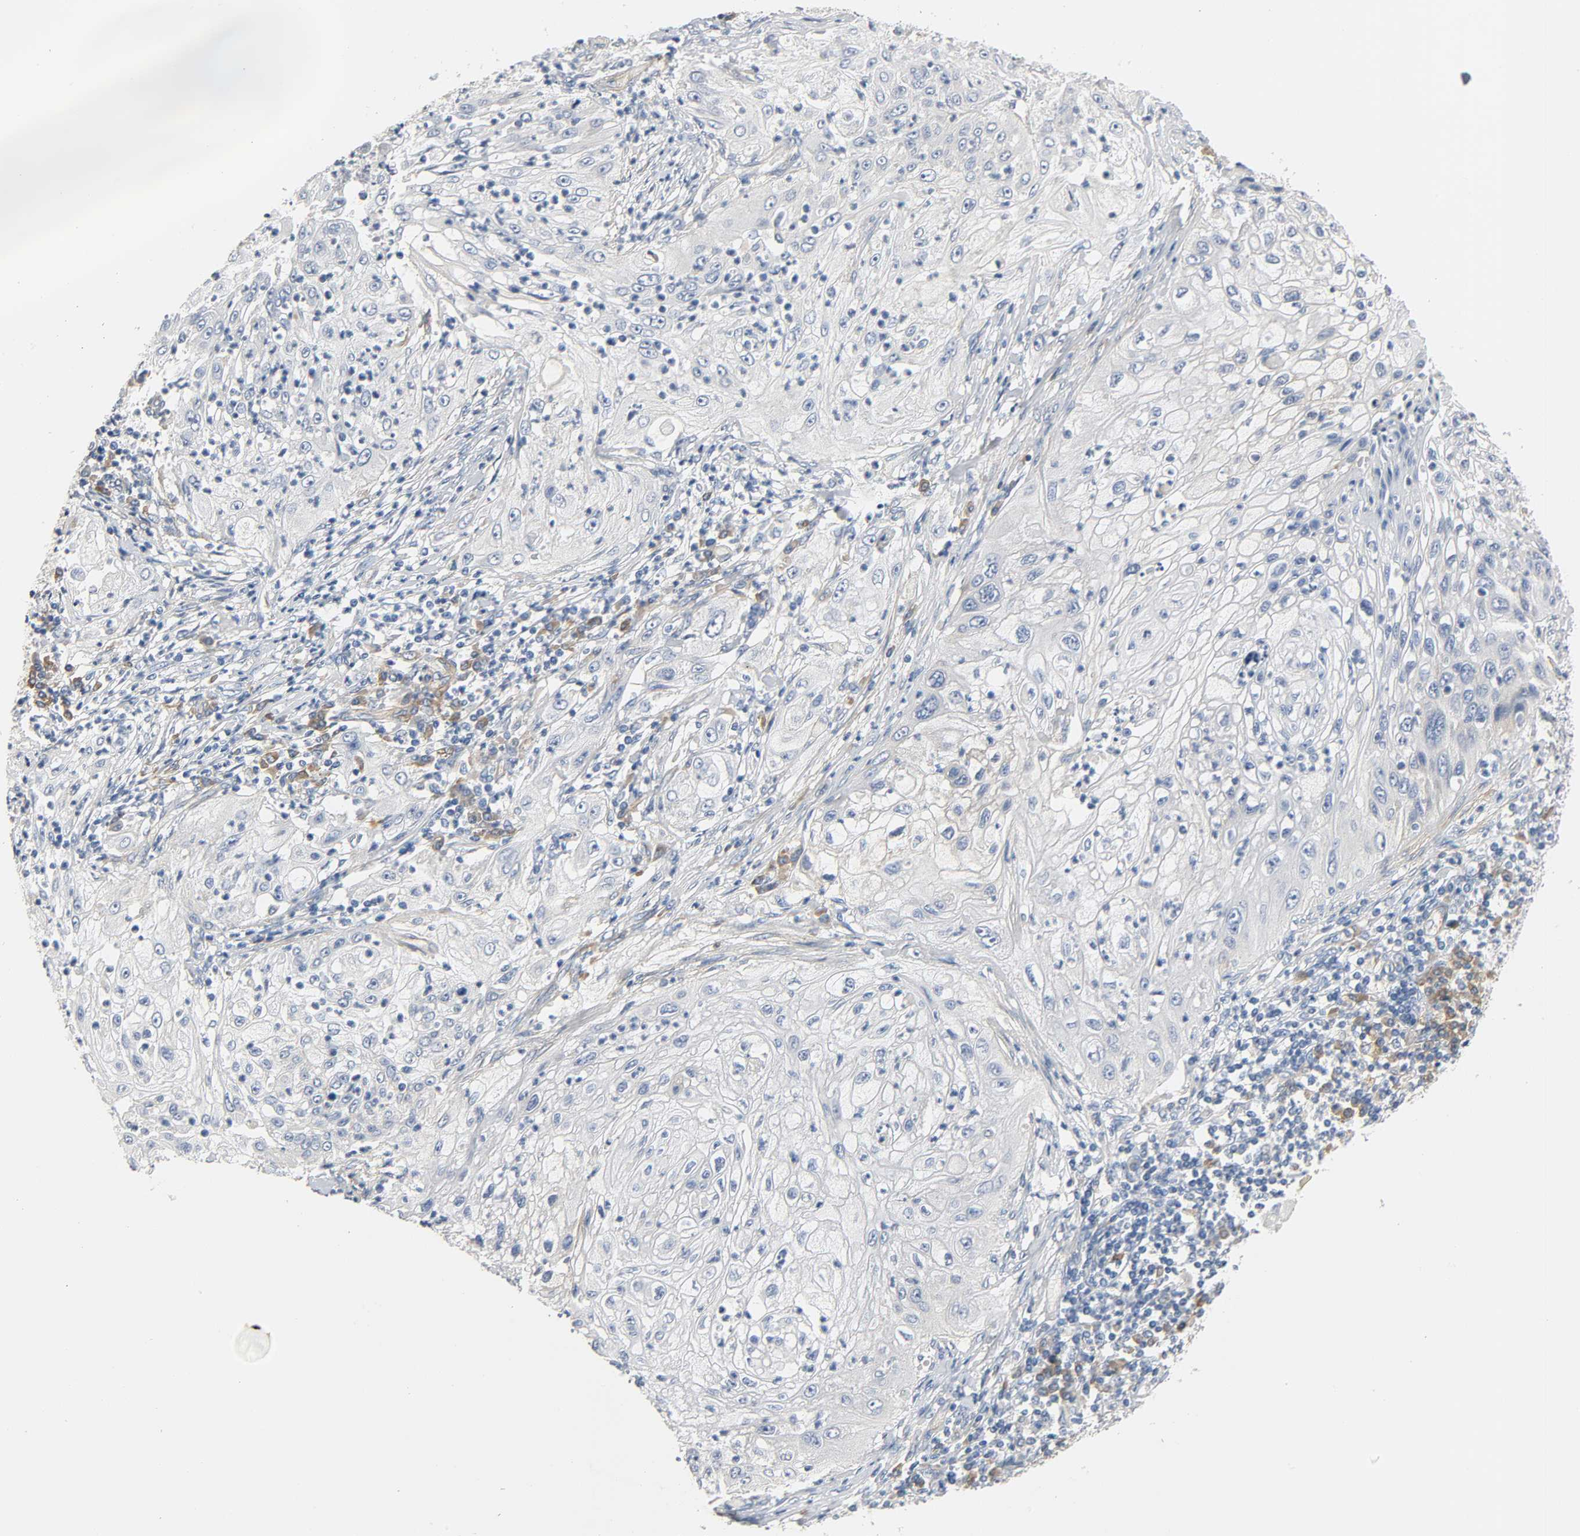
{"staining": {"intensity": "negative", "quantity": "none", "location": "none"}, "tissue": "lung cancer", "cell_type": "Tumor cells", "image_type": "cancer", "snomed": [{"axis": "morphology", "description": "Inflammation, NOS"}, {"axis": "morphology", "description": "Squamous cell carcinoma, NOS"}, {"axis": "topography", "description": "Lymph node"}, {"axis": "topography", "description": "Soft tissue"}, {"axis": "topography", "description": "Lung"}], "caption": "Immunohistochemistry (IHC) photomicrograph of lung cancer (squamous cell carcinoma) stained for a protein (brown), which exhibits no staining in tumor cells. (Brightfield microscopy of DAB (3,3'-diaminobenzidine) IHC at high magnification).", "gene": "ARPC1A", "patient": {"sex": "male", "age": 66}}